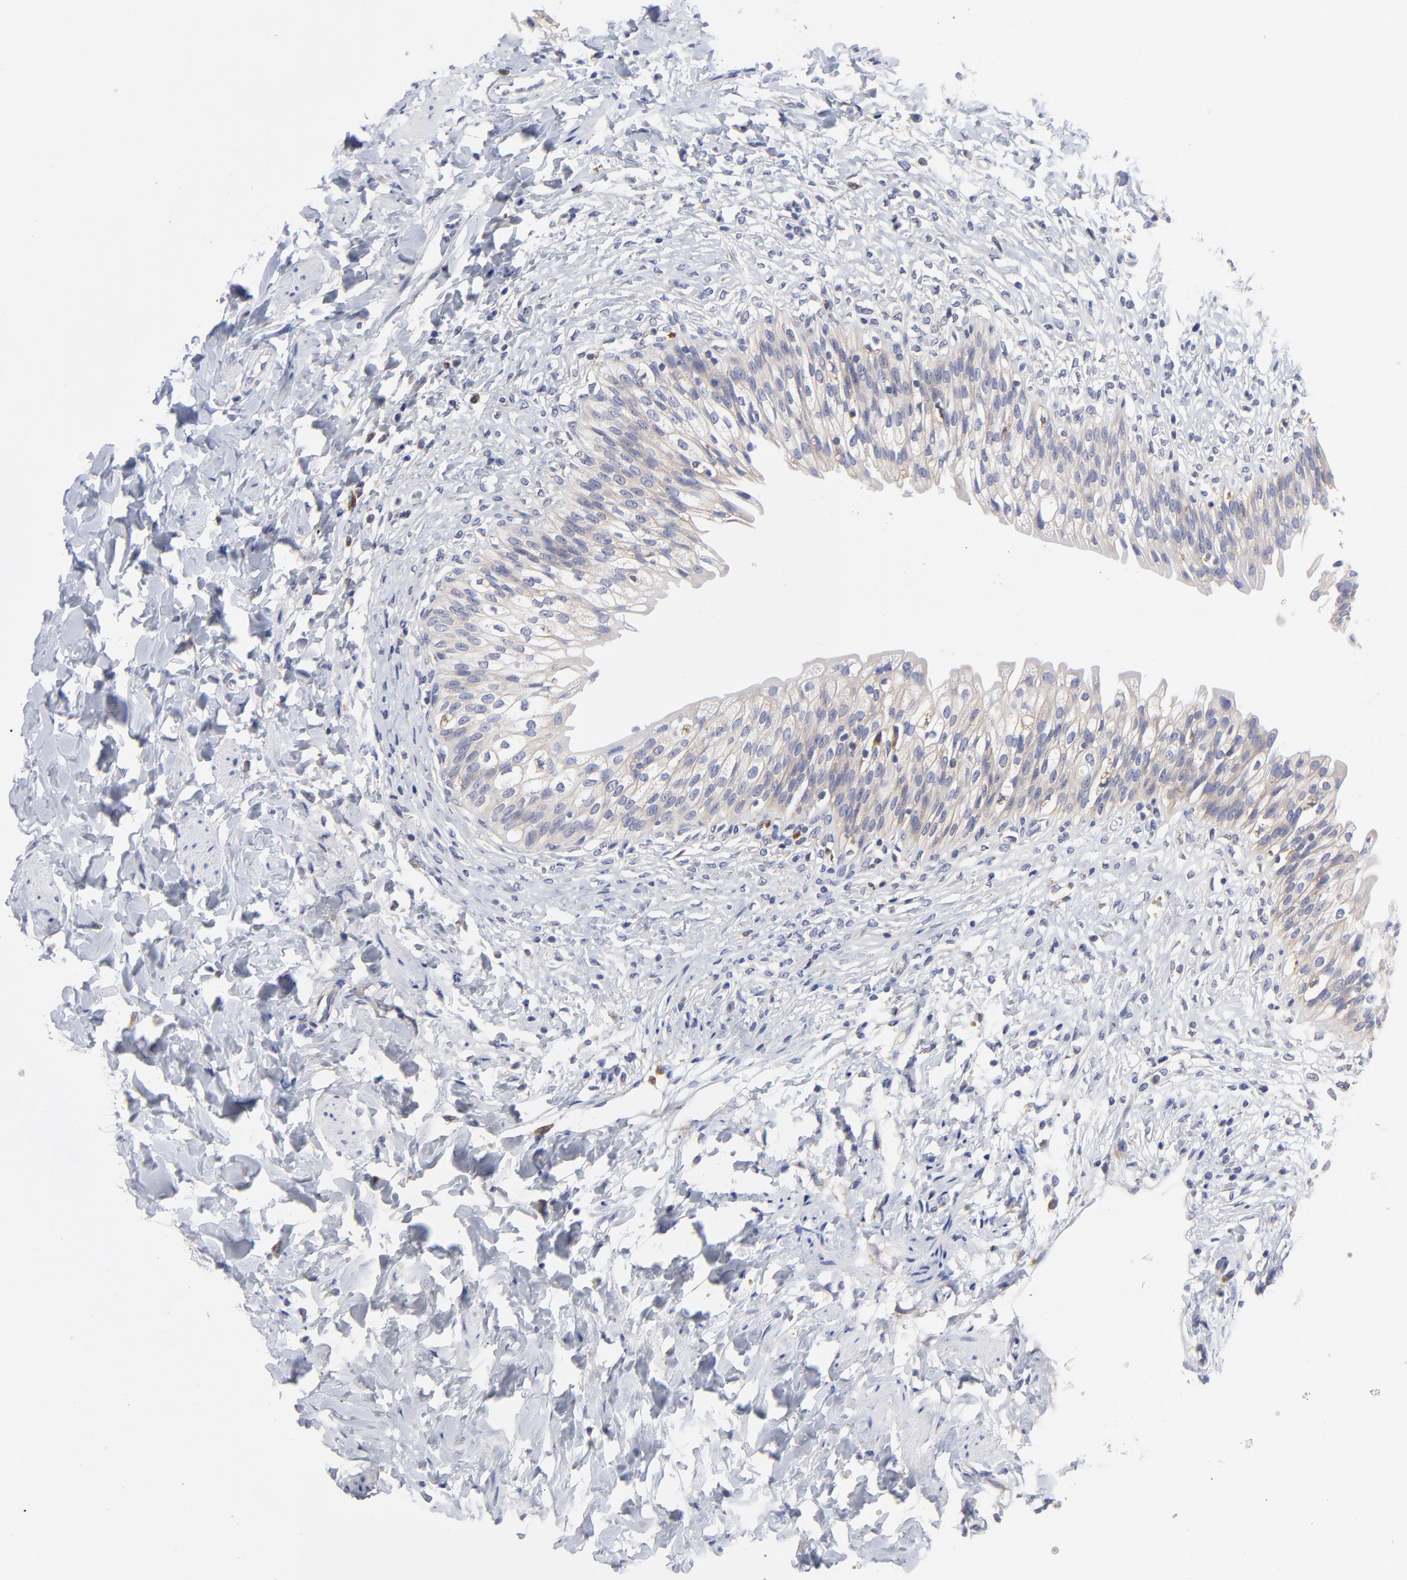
{"staining": {"intensity": "weak", "quantity": ">75%", "location": "cytoplasmic/membranous"}, "tissue": "urinary bladder", "cell_type": "Urothelial cells", "image_type": "normal", "snomed": [{"axis": "morphology", "description": "Normal tissue, NOS"}, {"axis": "morphology", "description": "Inflammation, NOS"}, {"axis": "topography", "description": "Urinary bladder"}], "caption": "A high-resolution image shows immunohistochemistry (IHC) staining of benign urinary bladder, which reveals weak cytoplasmic/membranous staining in approximately >75% of urothelial cells.", "gene": "MOSPD2", "patient": {"sex": "female", "age": 80}}